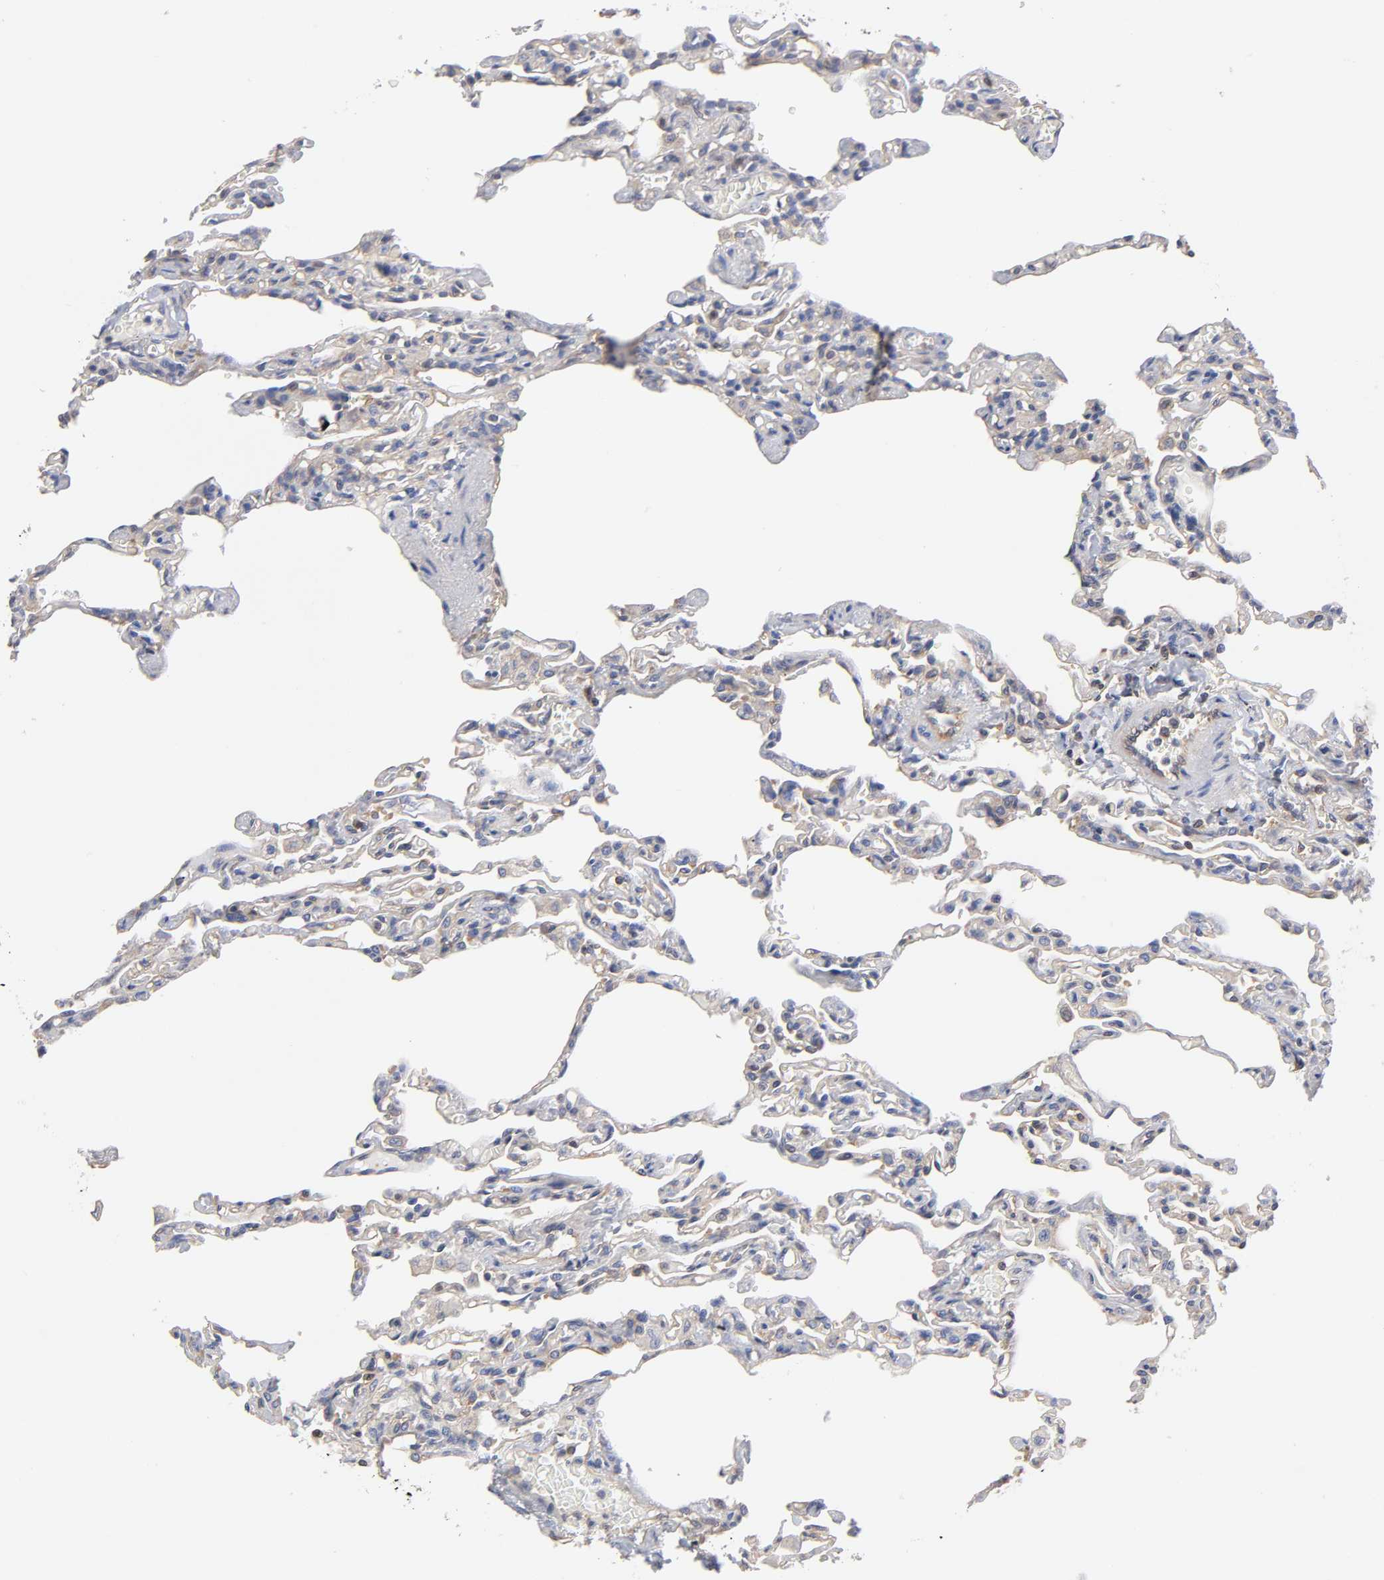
{"staining": {"intensity": "weak", "quantity": "25%-75%", "location": "cytoplasmic/membranous"}, "tissue": "lung", "cell_type": "Alveolar cells", "image_type": "normal", "snomed": [{"axis": "morphology", "description": "Normal tissue, NOS"}, {"axis": "topography", "description": "Lung"}], "caption": "Human lung stained for a protein (brown) exhibits weak cytoplasmic/membranous positive positivity in about 25%-75% of alveolar cells.", "gene": "STRN3", "patient": {"sex": "male", "age": 21}}